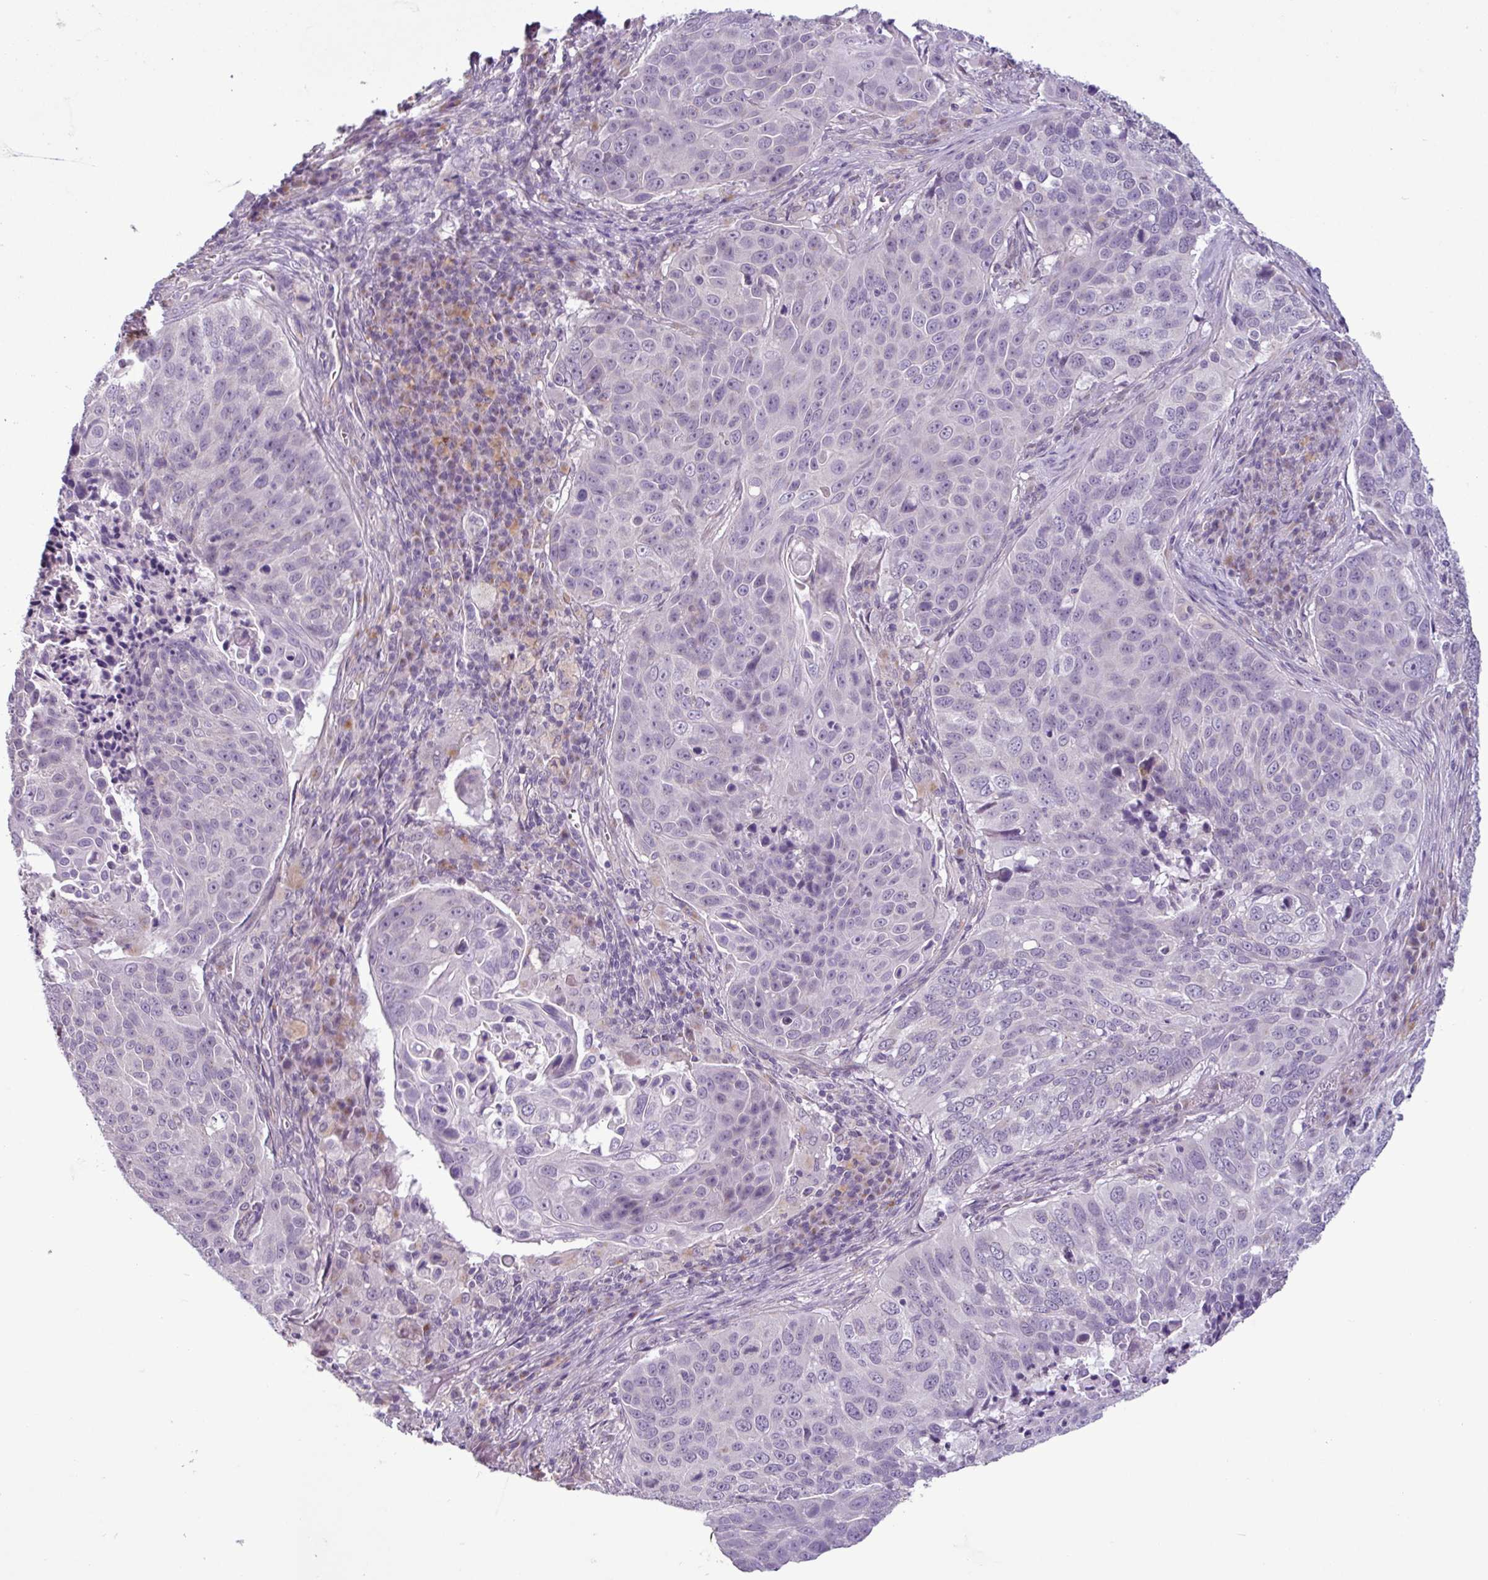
{"staining": {"intensity": "negative", "quantity": "none", "location": "none"}, "tissue": "lung cancer", "cell_type": "Tumor cells", "image_type": "cancer", "snomed": [{"axis": "morphology", "description": "Squamous cell carcinoma, NOS"}, {"axis": "topography", "description": "Lung"}], "caption": "DAB (3,3'-diaminobenzidine) immunohistochemical staining of human lung cancer (squamous cell carcinoma) demonstrates no significant expression in tumor cells.", "gene": "C9orf24", "patient": {"sex": "male", "age": 78}}